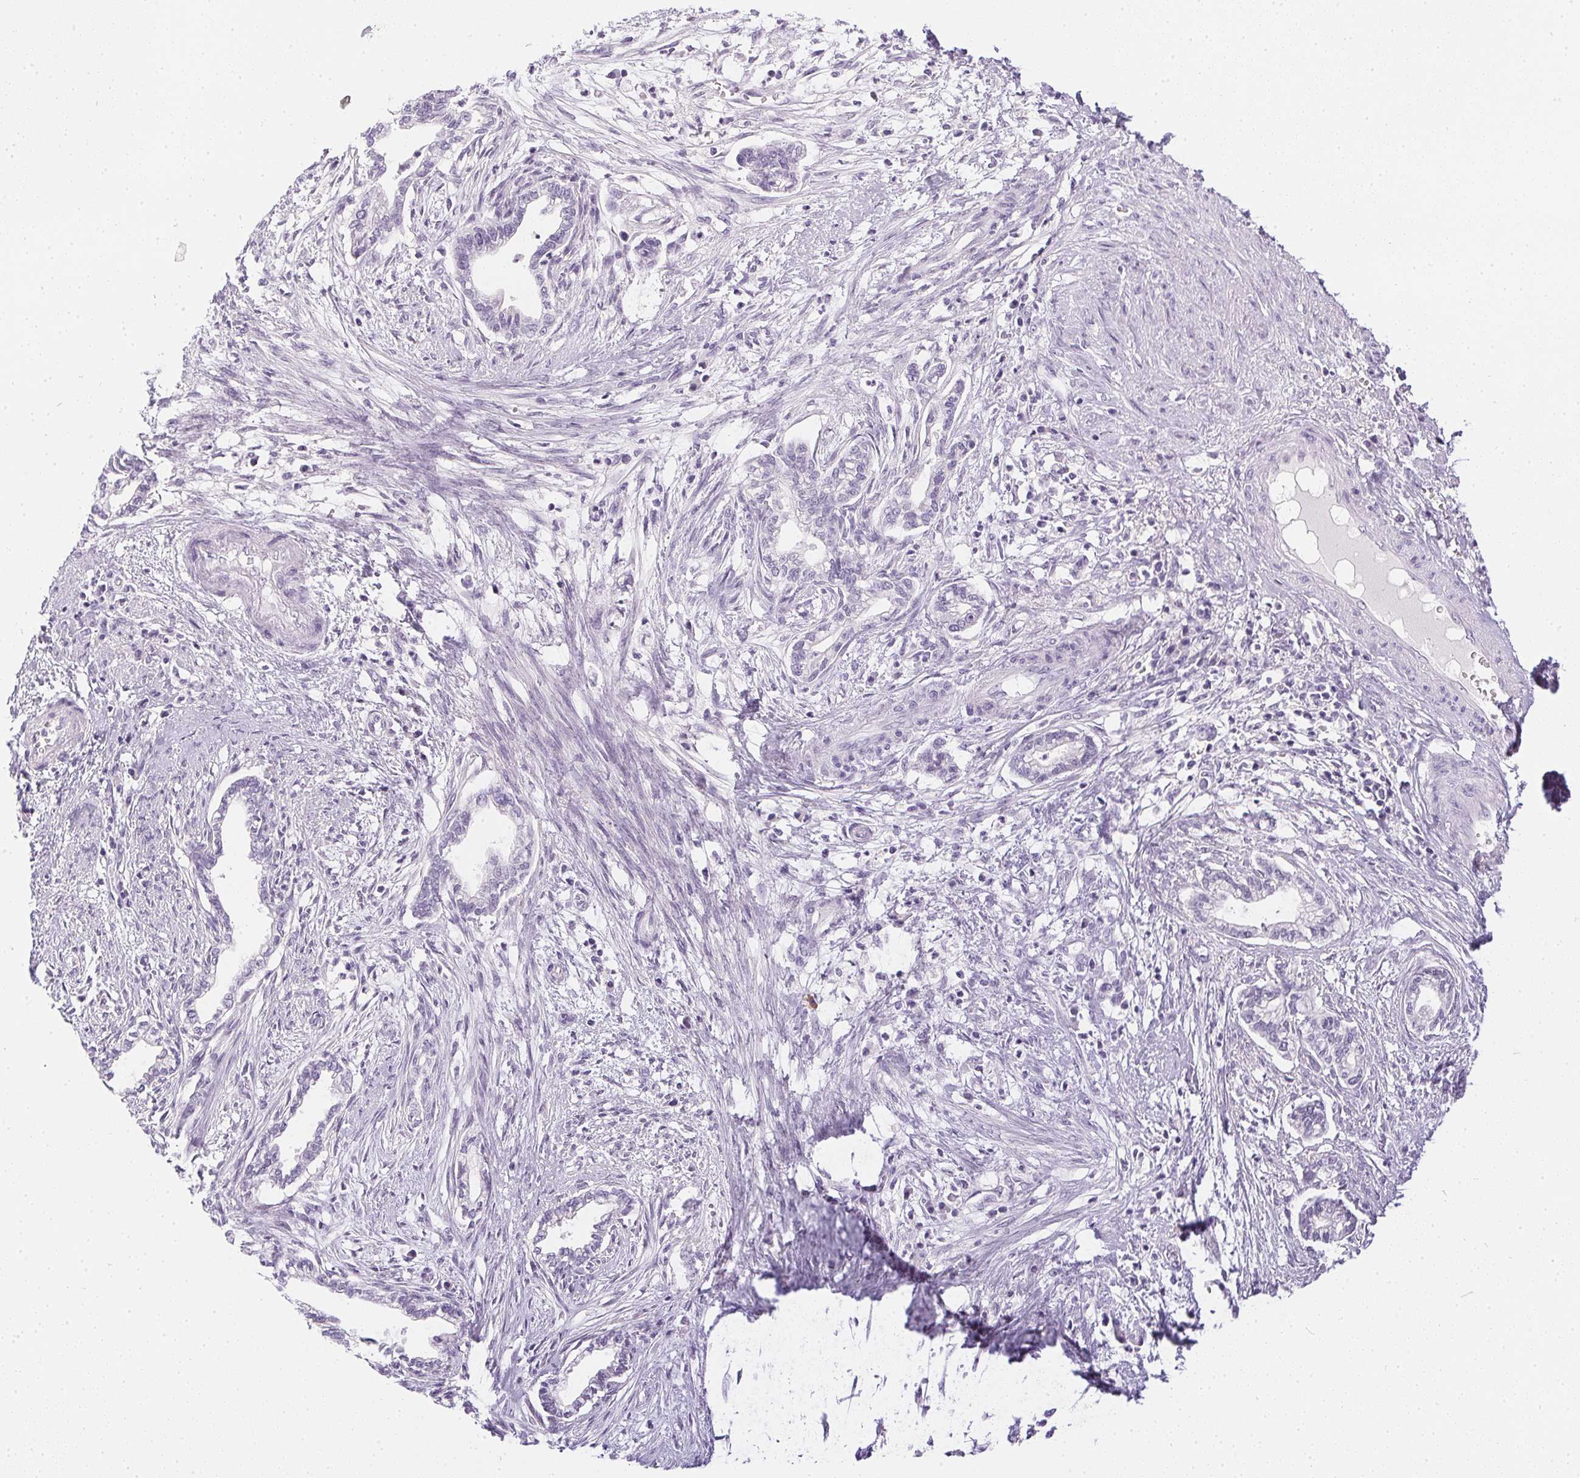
{"staining": {"intensity": "negative", "quantity": "none", "location": "none"}, "tissue": "cervical cancer", "cell_type": "Tumor cells", "image_type": "cancer", "snomed": [{"axis": "morphology", "description": "Adenocarcinoma, NOS"}, {"axis": "topography", "description": "Cervix"}], "caption": "A high-resolution histopathology image shows immunohistochemistry (IHC) staining of cervical cancer (adenocarcinoma), which exhibits no significant positivity in tumor cells.", "gene": "PPY", "patient": {"sex": "female", "age": 62}}